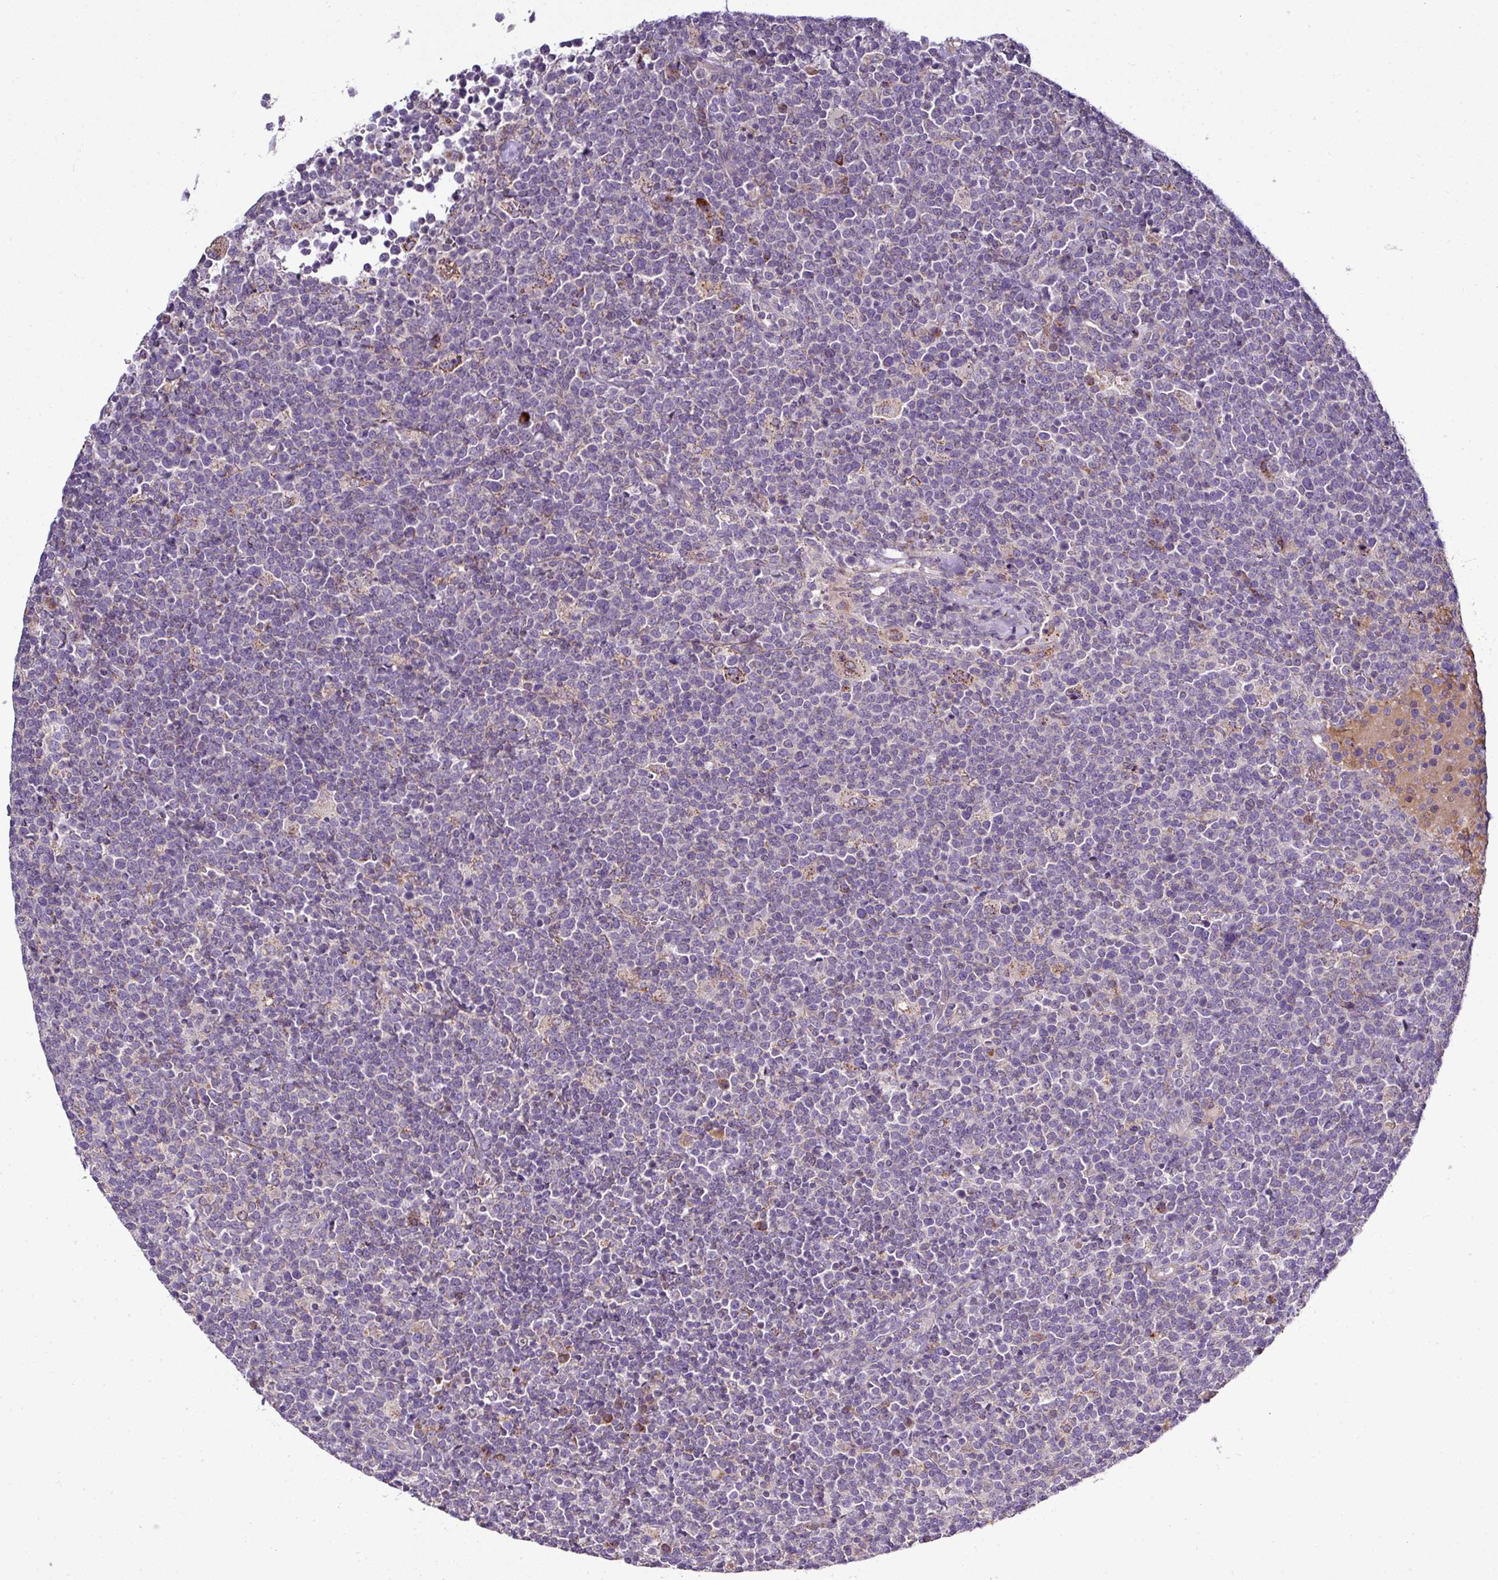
{"staining": {"intensity": "negative", "quantity": "none", "location": "none"}, "tissue": "lymphoma", "cell_type": "Tumor cells", "image_type": "cancer", "snomed": [{"axis": "morphology", "description": "Malignant lymphoma, non-Hodgkin's type, High grade"}, {"axis": "topography", "description": "Lymph node"}], "caption": "This image is of high-grade malignant lymphoma, non-Hodgkin's type stained with immunohistochemistry (IHC) to label a protein in brown with the nuclei are counter-stained blue. There is no expression in tumor cells.", "gene": "GAN", "patient": {"sex": "male", "age": 61}}